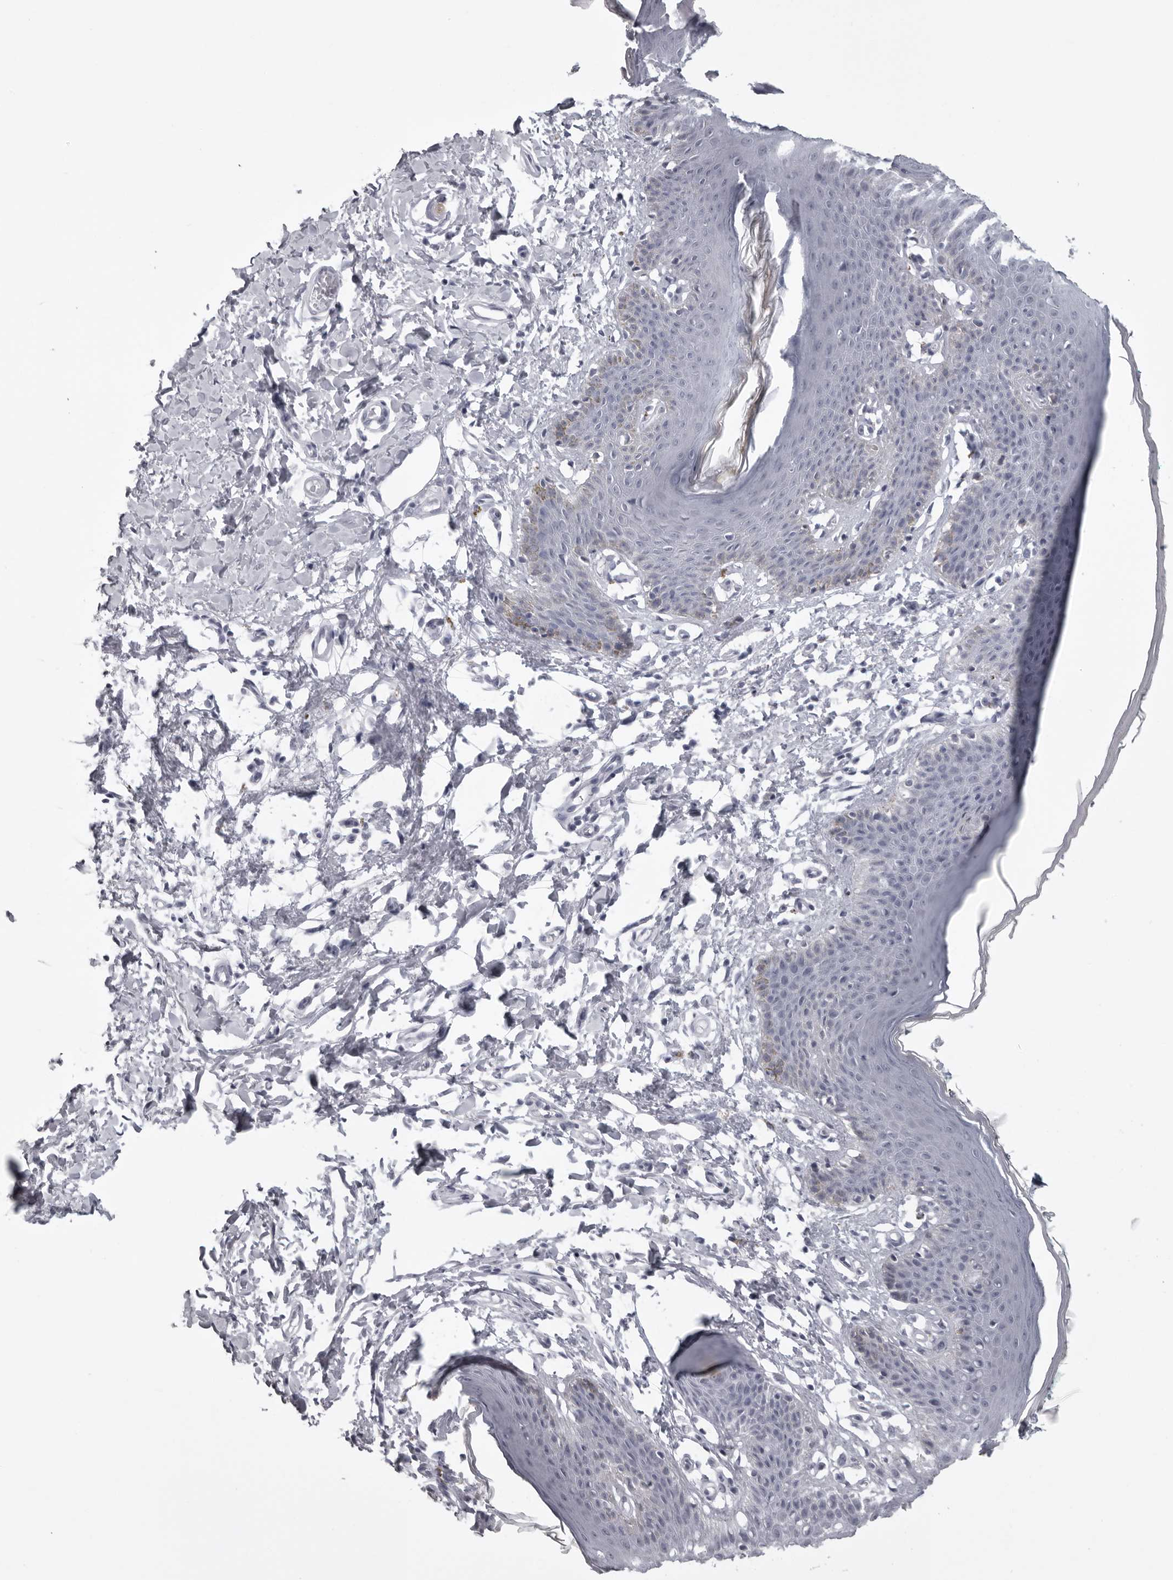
{"staining": {"intensity": "negative", "quantity": "none", "location": "none"}, "tissue": "skin", "cell_type": "Epidermal cells", "image_type": "normal", "snomed": [{"axis": "morphology", "description": "Normal tissue, NOS"}, {"axis": "topography", "description": "Vulva"}], "caption": "IHC photomicrograph of normal human skin stained for a protein (brown), which displays no expression in epidermal cells.", "gene": "UROD", "patient": {"sex": "female", "age": 66}}